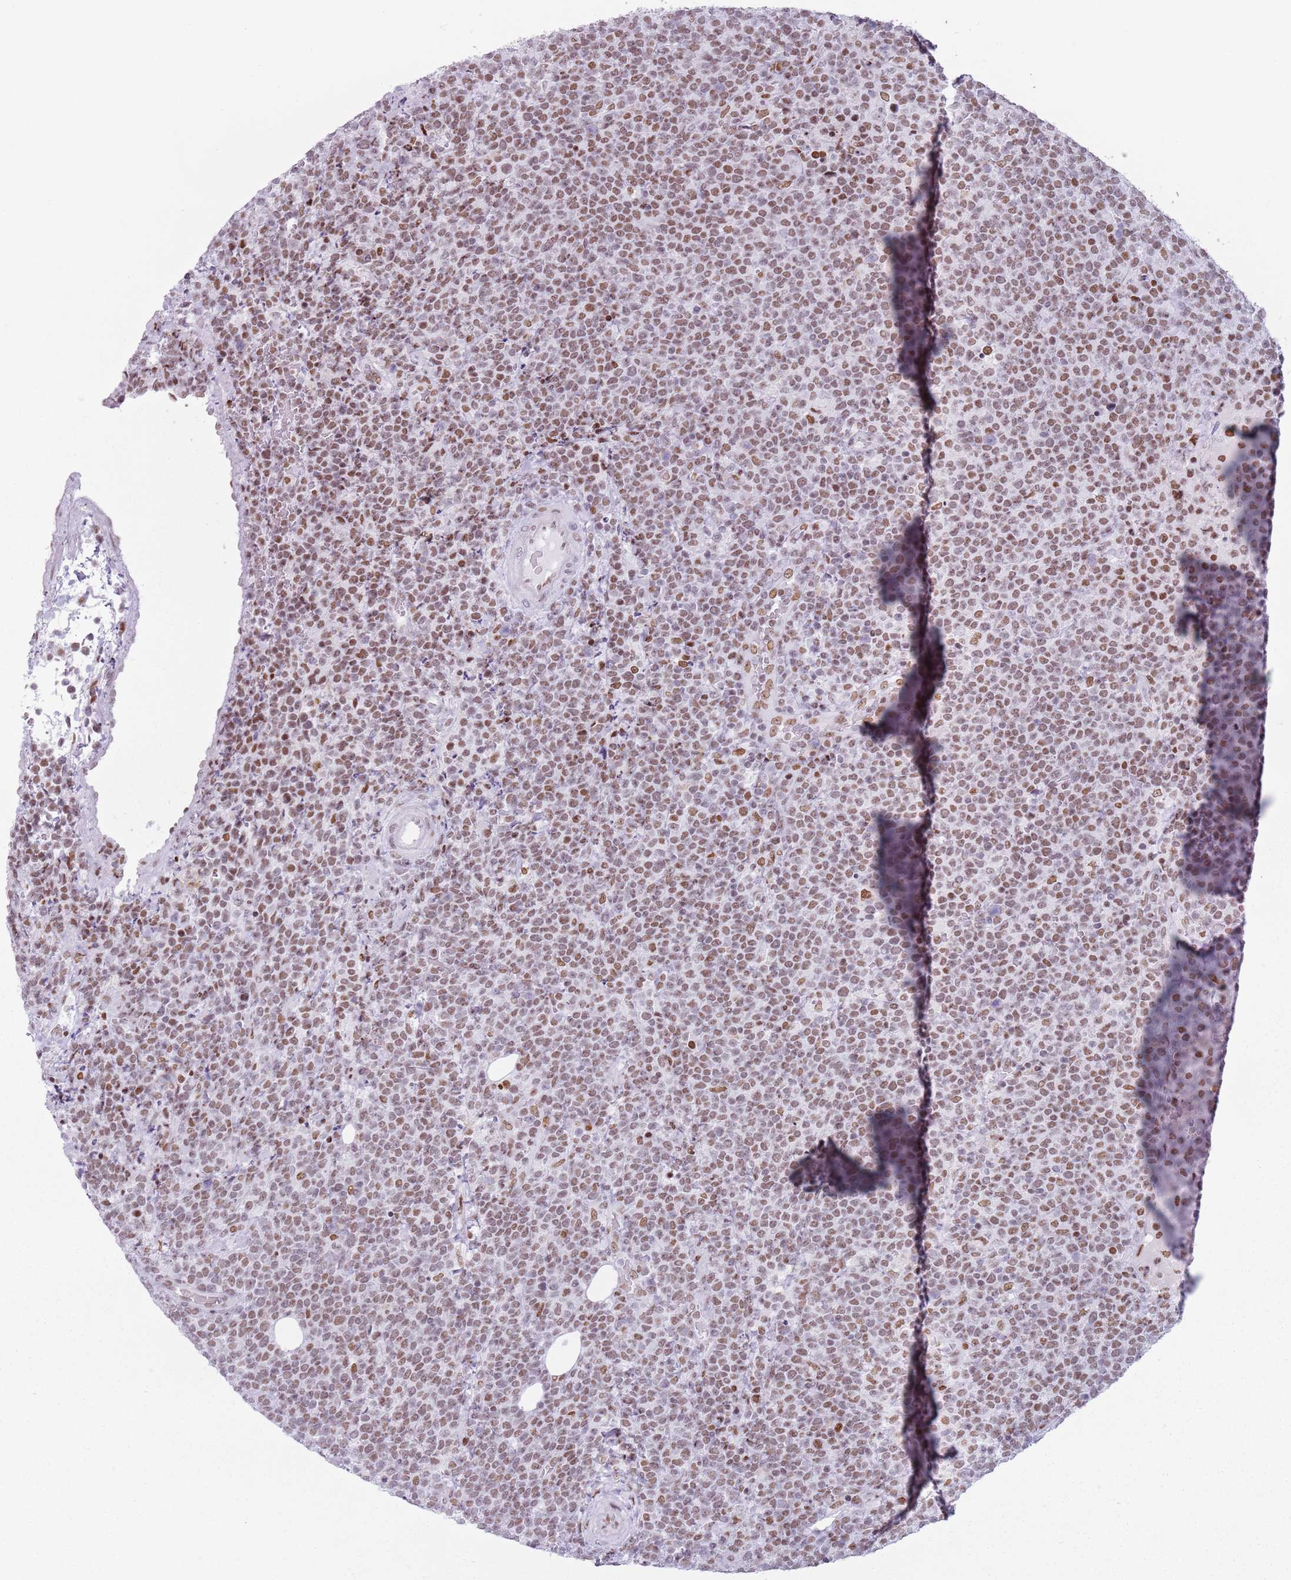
{"staining": {"intensity": "moderate", "quantity": ">75%", "location": "nuclear"}, "tissue": "lymphoma", "cell_type": "Tumor cells", "image_type": "cancer", "snomed": [{"axis": "morphology", "description": "Malignant lymphoma, non-Hodgkin's type, High grade"}, {"axis": "topography", "description": "Lymph node"}], "caption": "The photomicrograph shows staining of high-grade malignant lymphoma, non-Hodgkin's type, revealing moderate nuclear protein staining (brown color) within tumor cells.", "gene": "FAM104B", "patient": {"sex": "male", "age": 61}}